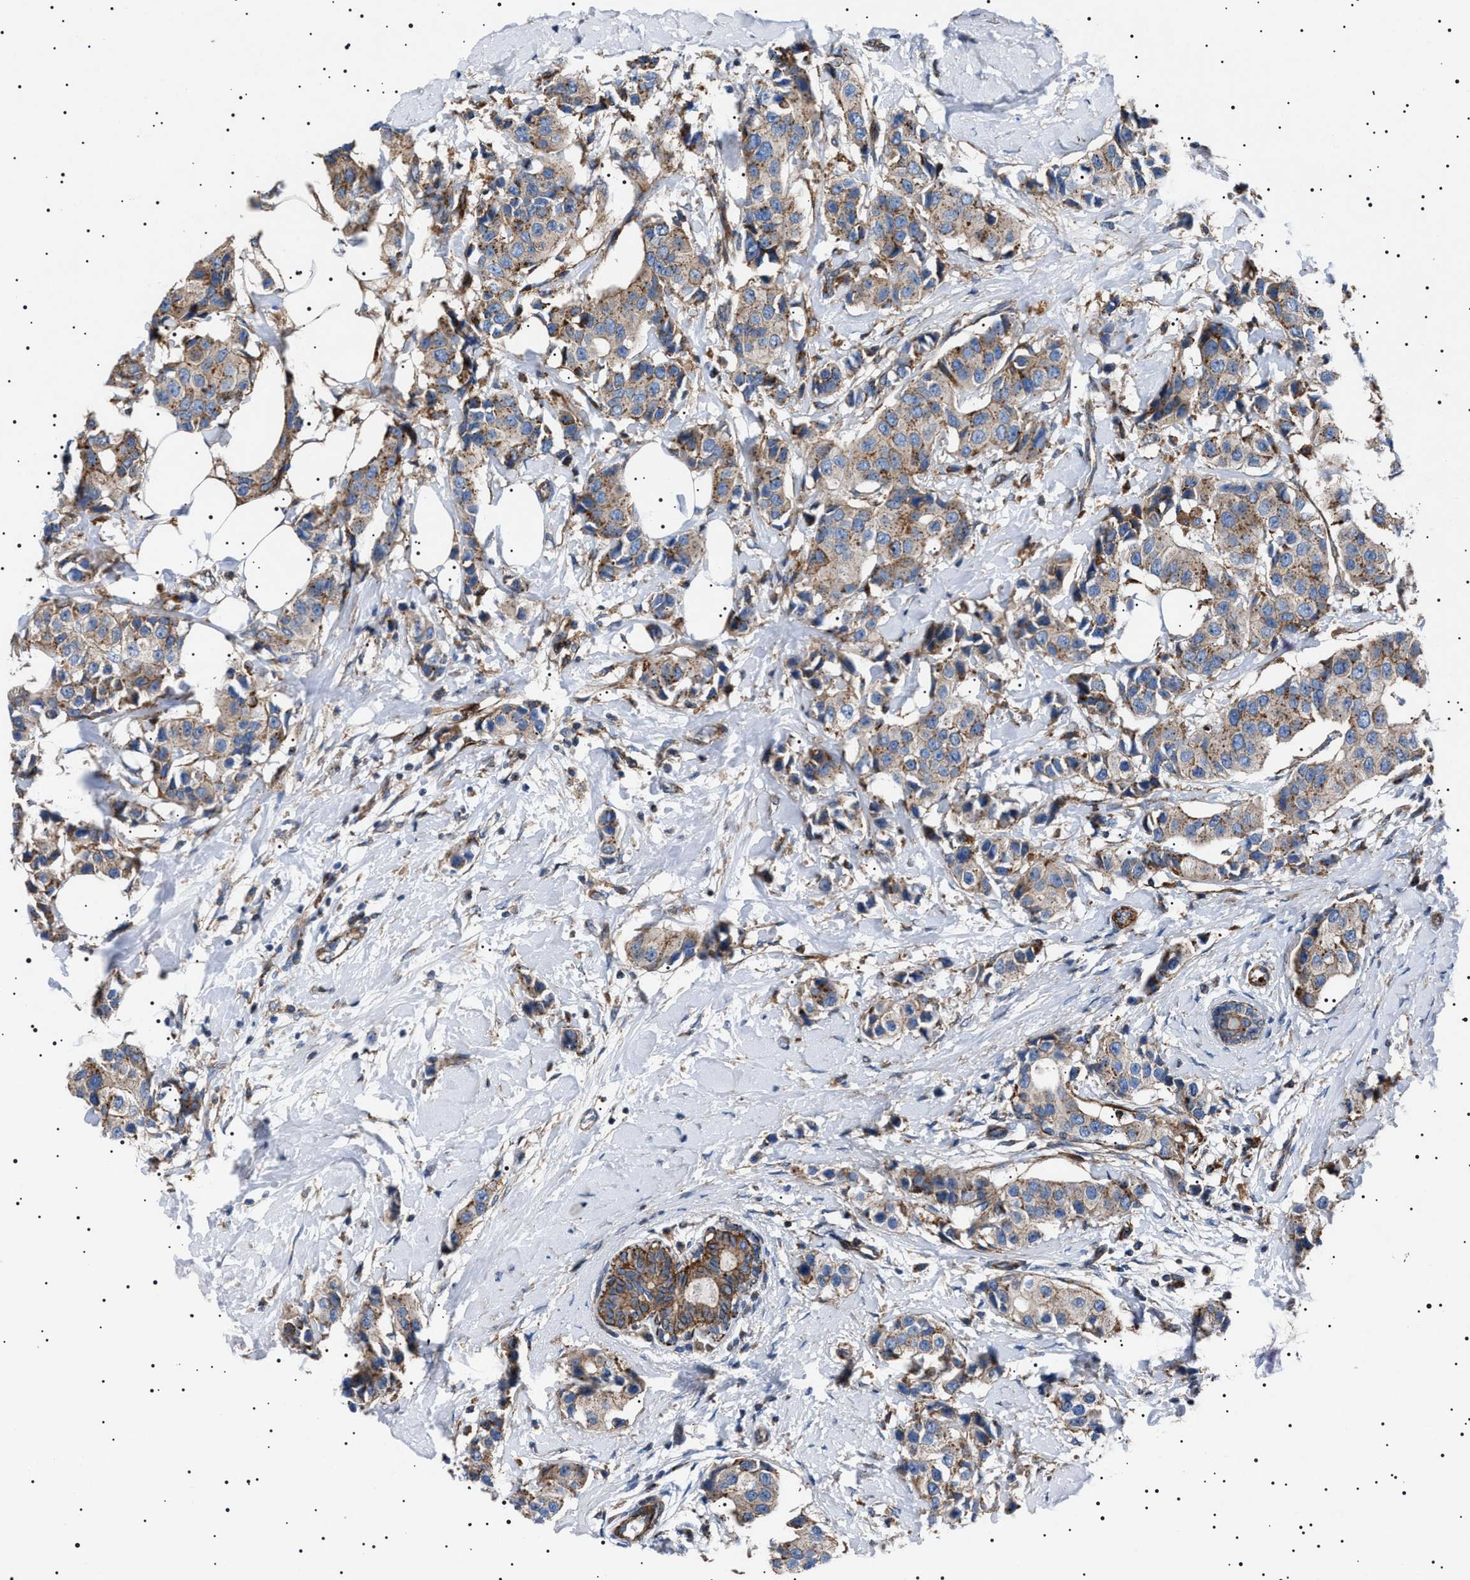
{"staining": {"intensity": "weak", "quantity": ">75%", "location": "cytoplasmic/membranous"}, "tissue": "breast cancer", "cell_type": "Tumor cells", "image_type": "cancer", "snomed": [{"axis": "morphology", "description": "Normal tissue, NOS"}, {"axis": "morphology", "description": "Duct carcinoma"}, {"axis": "topography", "description": "Breast"}], "caption": "This image displays IHC staining of breast cancer (infiltrating ductal carcinoma), with low weak cytoplasmic/membranous expression in approximately >75% of tumor cells.", "gene": "NEU1", "patient": {"sex": "female", "age": 39}}